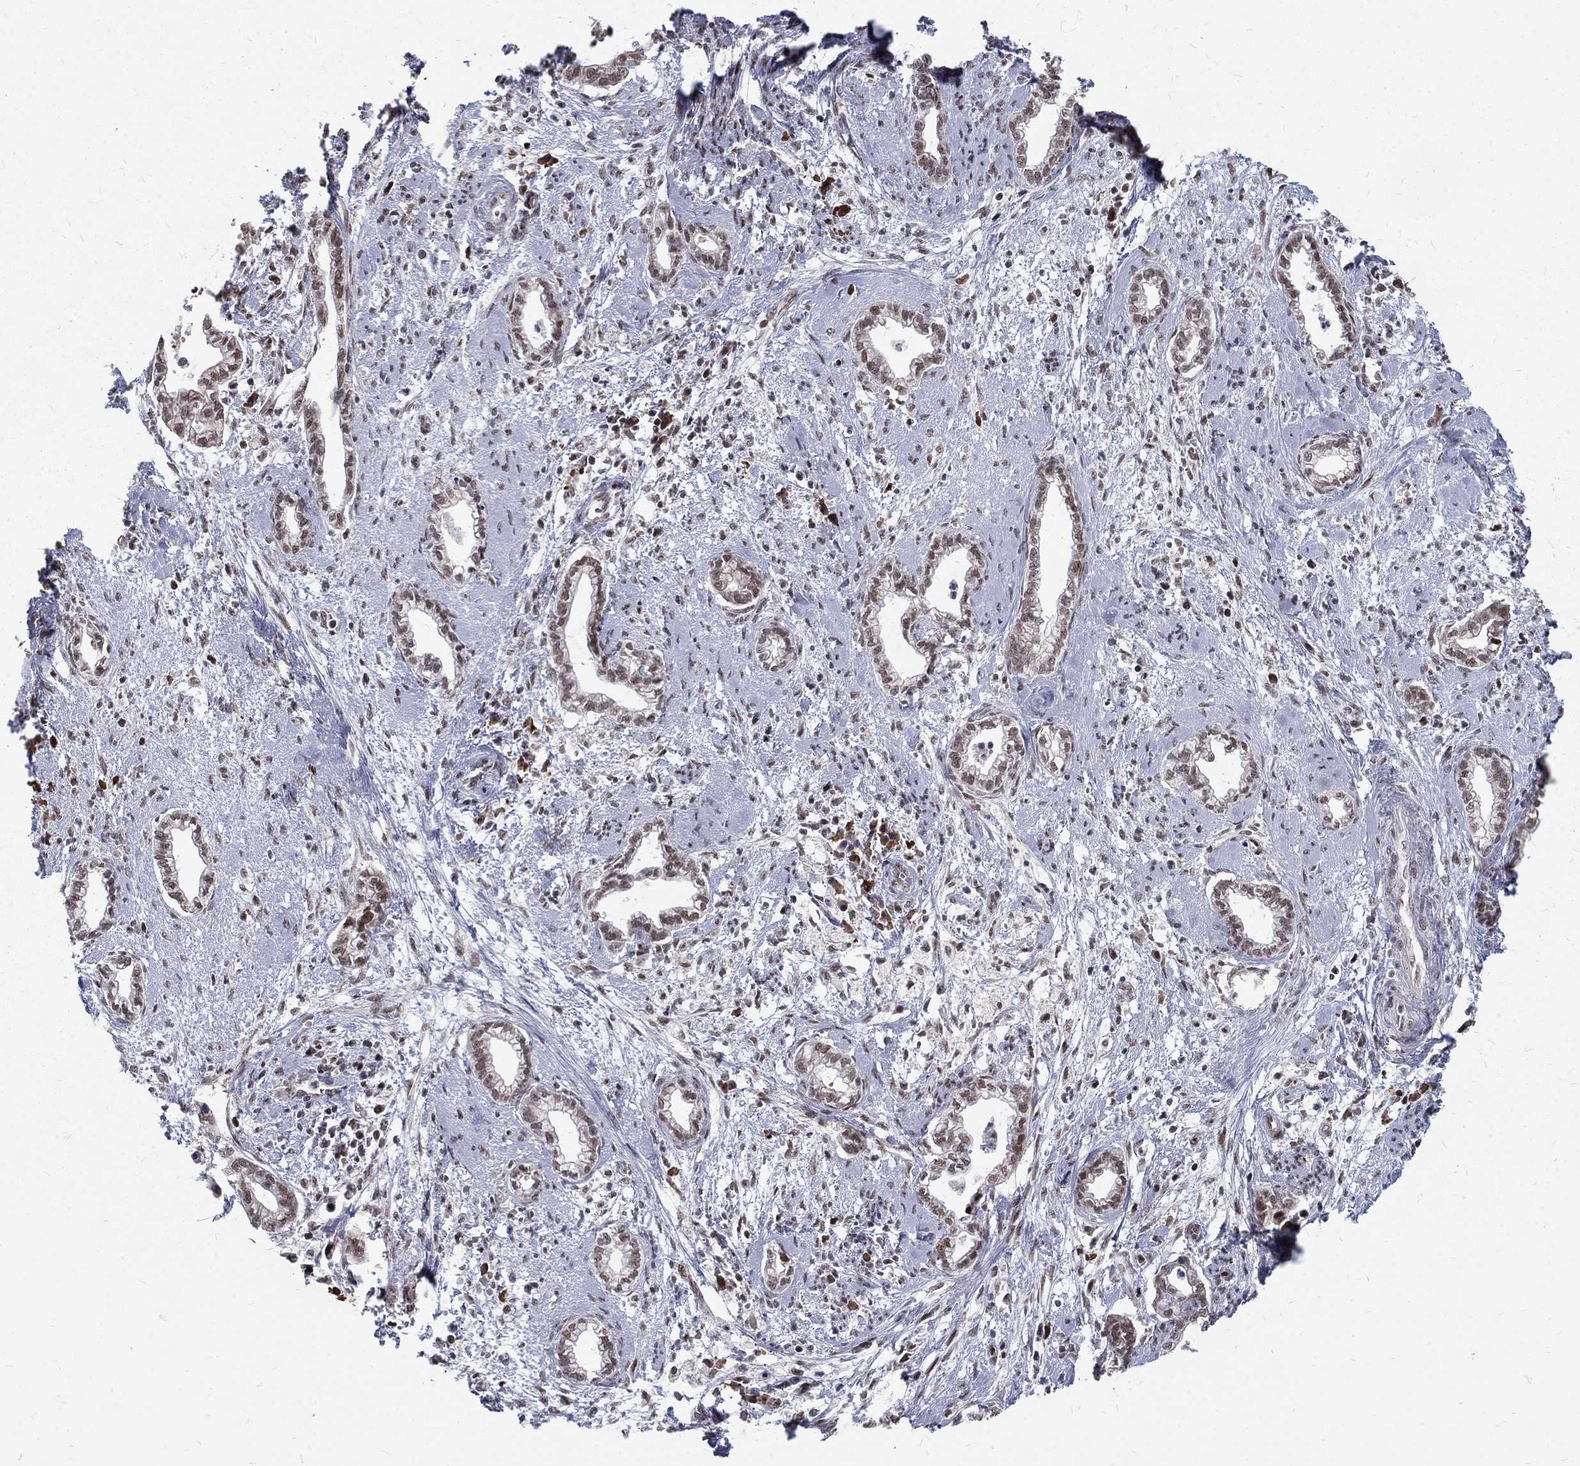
{"staining": {"intensity": "moderate", "quantity": "25%-75%", "location": "nuclear"}, "tissue": "cervical cancer", "cell_type": "Tumor cells", "image_type": "cancer", "snomed": [{"axis": "morphology", "description": "Adenocarcinoma, NOS"}, {"axis": "topography", "description": "Cervix"}], "caption": "Brown immunohistochemical staining in human cervical cancer (adenocarcinoma) shows moderate nuclear positivity in about 25%-75% of tumor cells. (brown staining indicates protein expression, while blue staining denotes nuclei).", "gene": "TCEAL1", "patient": {"sex": "female", "age": 62}}